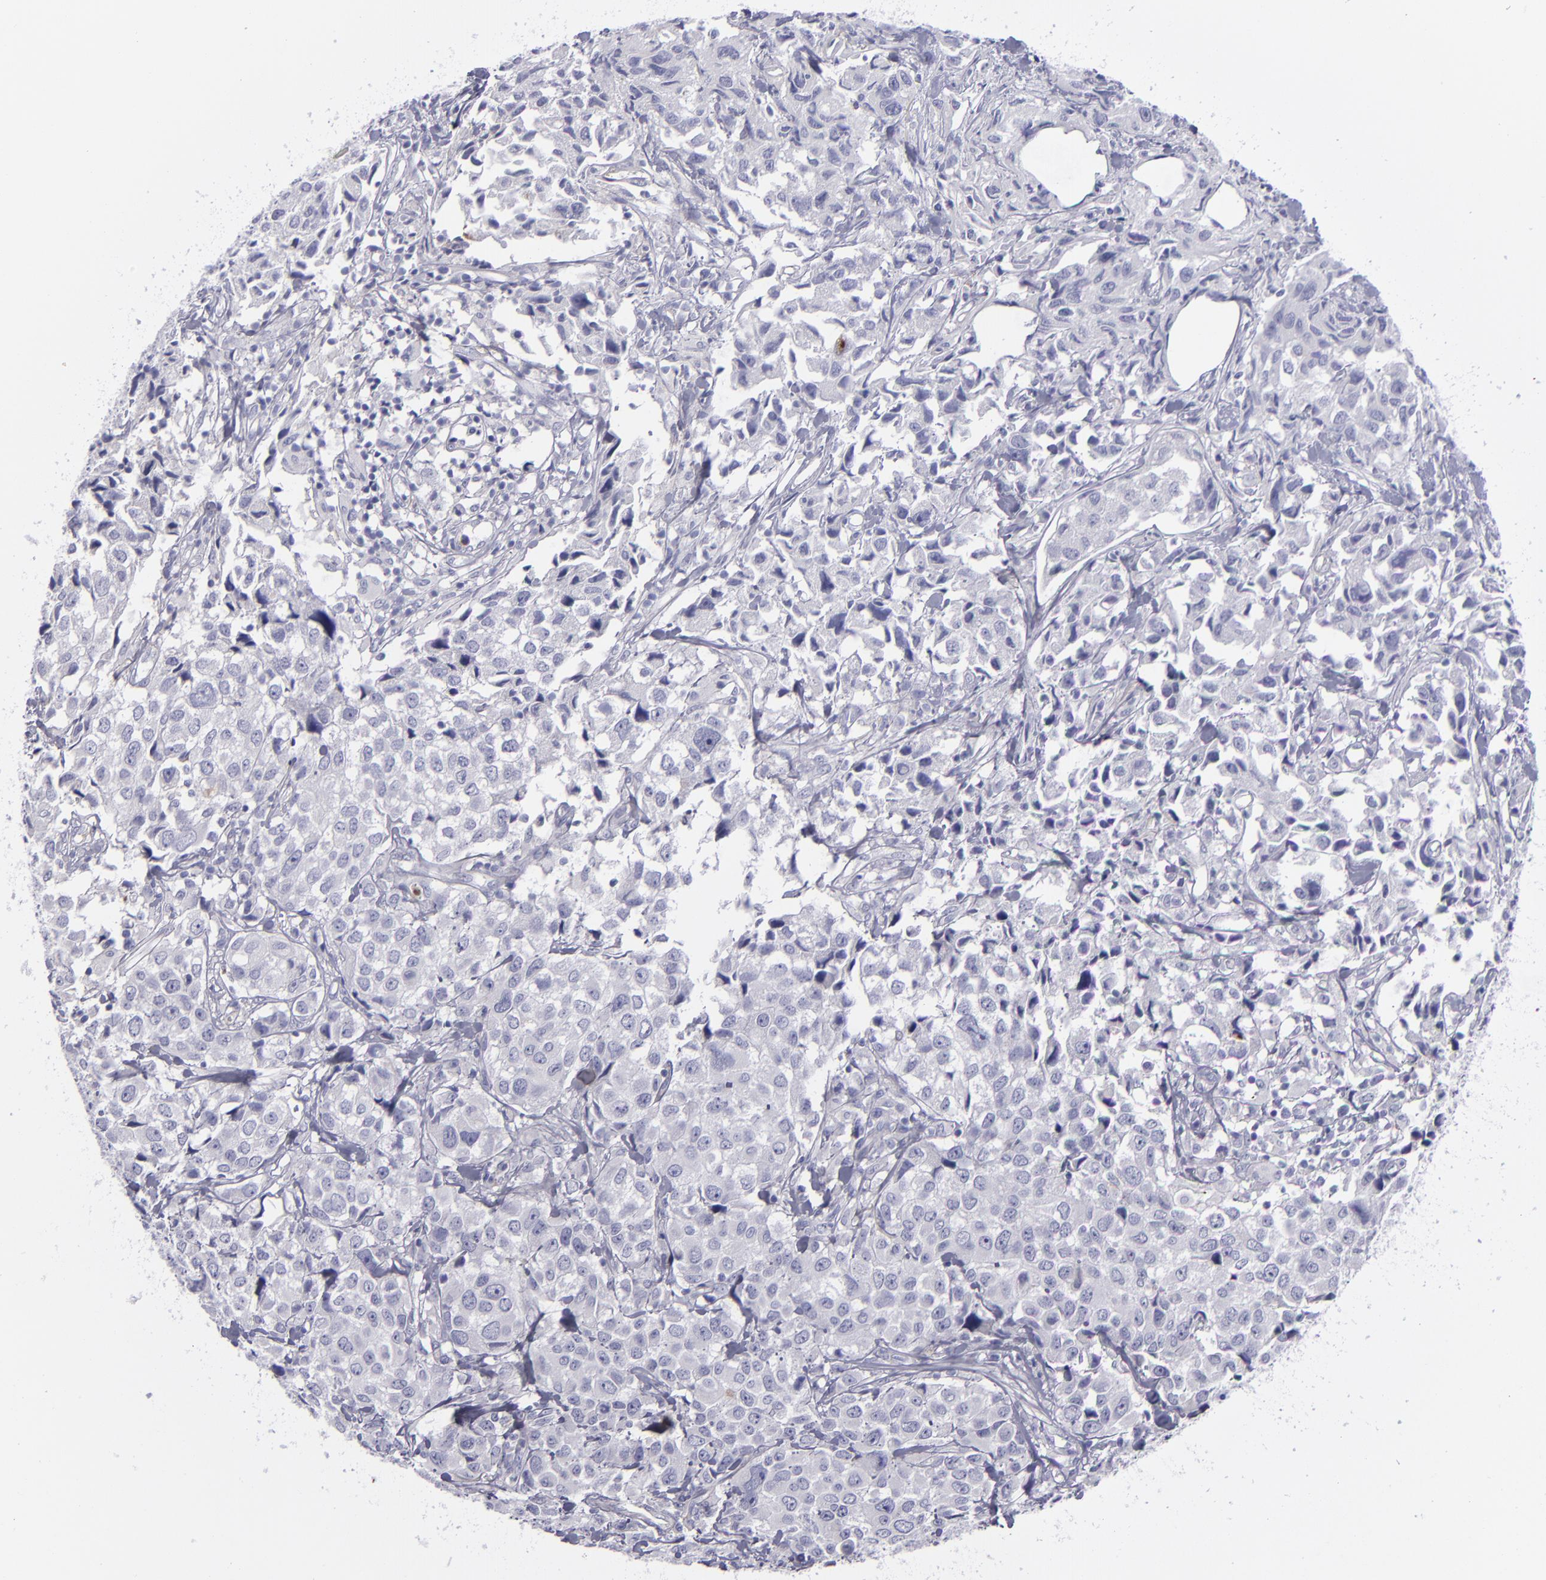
{"staining": {"intensity": "negative", "quantity": "none", "location": "none"}, "tissue": "urothelial cancer", "cell_type": "Tumor cells", "image_type": "cancer", "snomed": [{"axis": "morphology", "description": "Urothelial carcinoma, High grade"}, {"axis": "topography", "description": "Urinary bladder"}], "caption": "This is an immunohistochemistry (IHC) histopathology image of human high-grade urothelial carcinoma. There is no expression in tumor cells.", "gene": "ANPEP", "patient": {"sex": "female", "age": 75}}